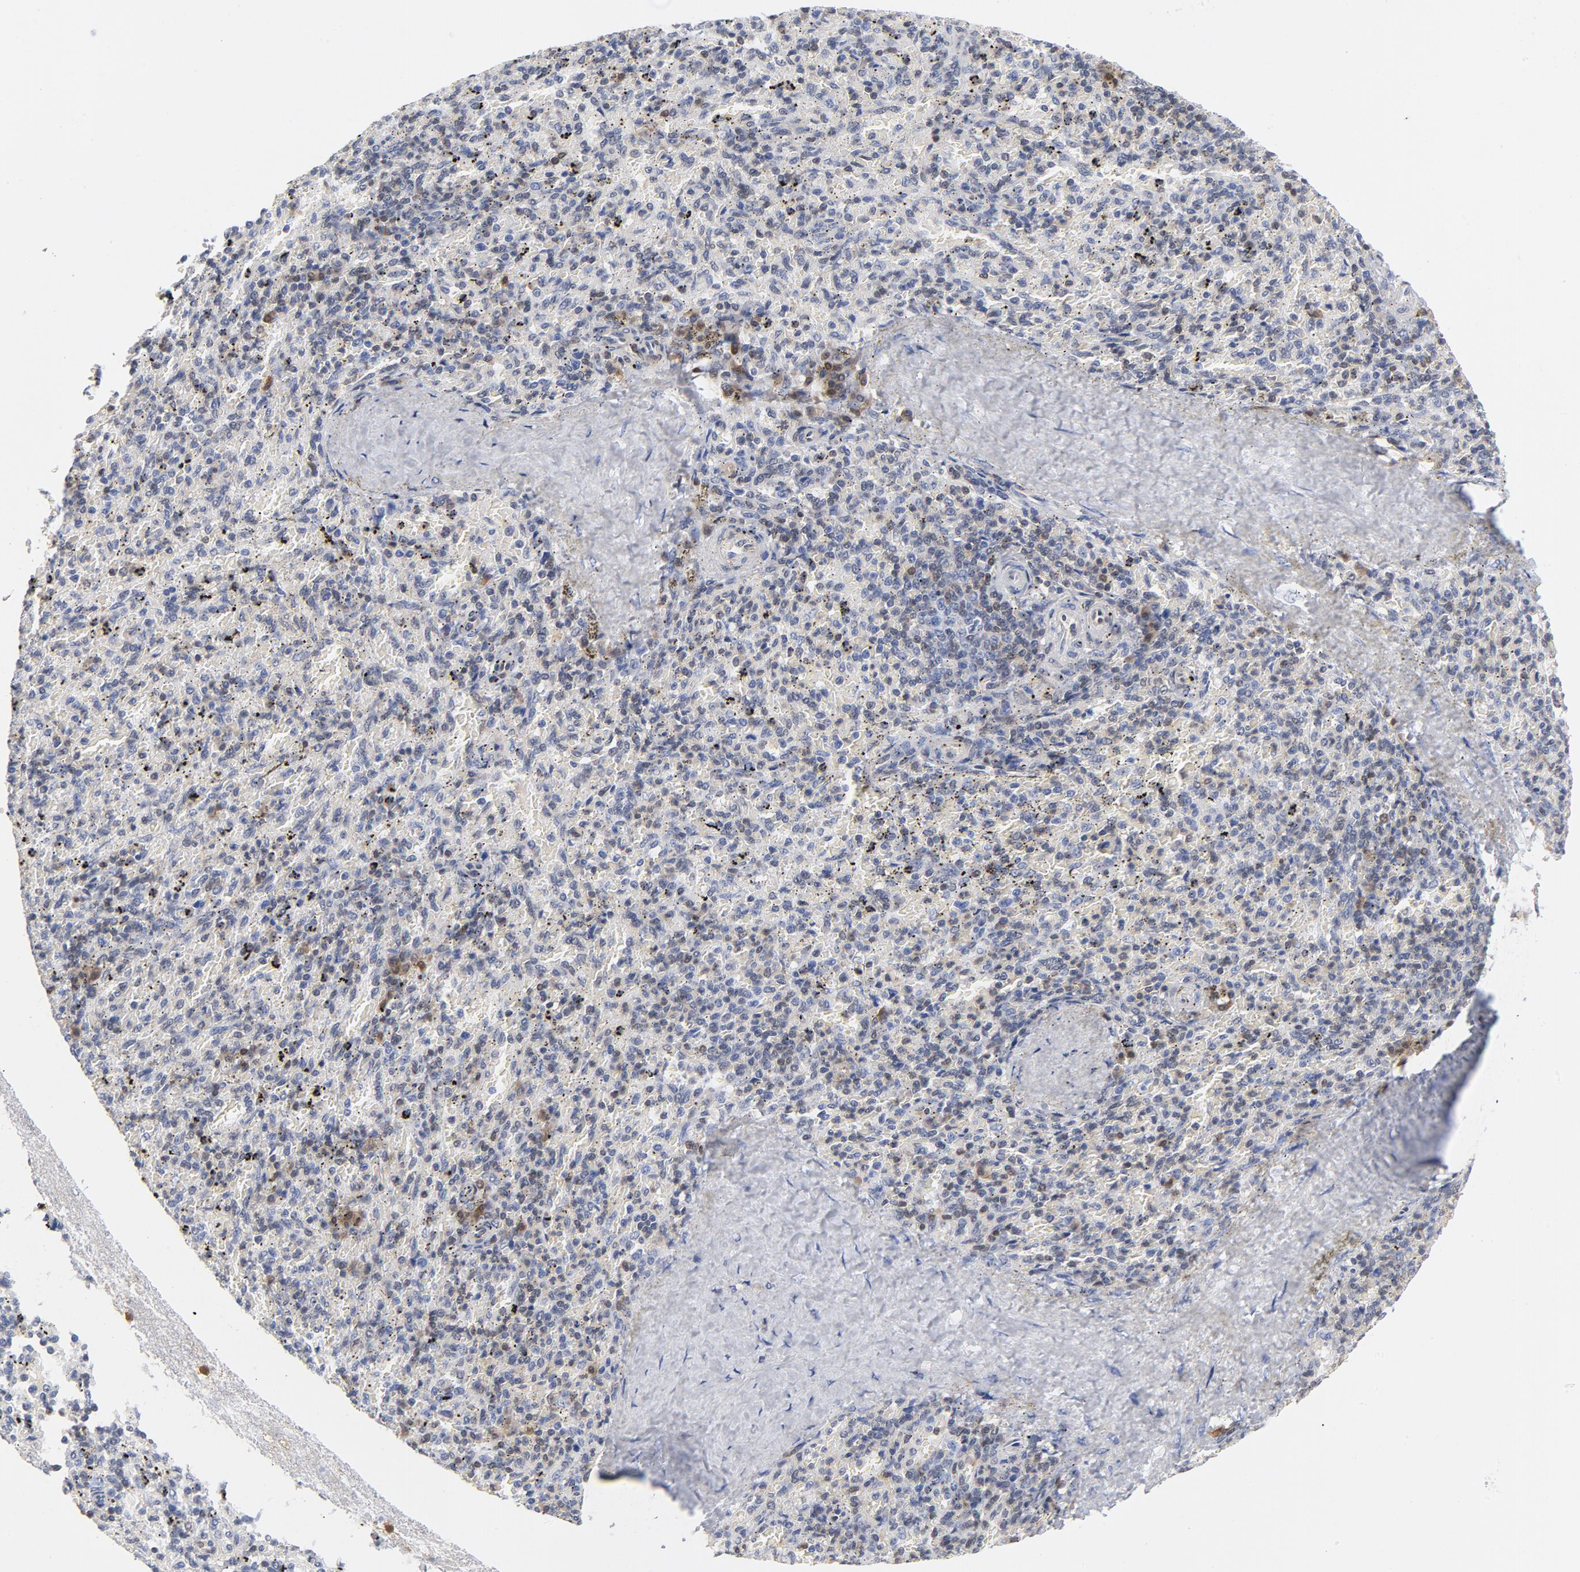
{"staining": {"intensity": "weak", "quantity": "<25%", "location": "nuclear"}, "tissue": "spleen", "cell_type": "Cells in red pulp", "image_type": "normal", "snomed": [{"axis": "morphology", "description": "Normal tissue, NOS"}, {"axis": "topography", "description": "Spleen"}], "caption": "This is a image of immunohistochemistry (IHC) staining of benign spleen, which shows no expression in cells in red pulp.", "gene": "CDKN1B", "patient": {"sex": "female", "age": 43}}